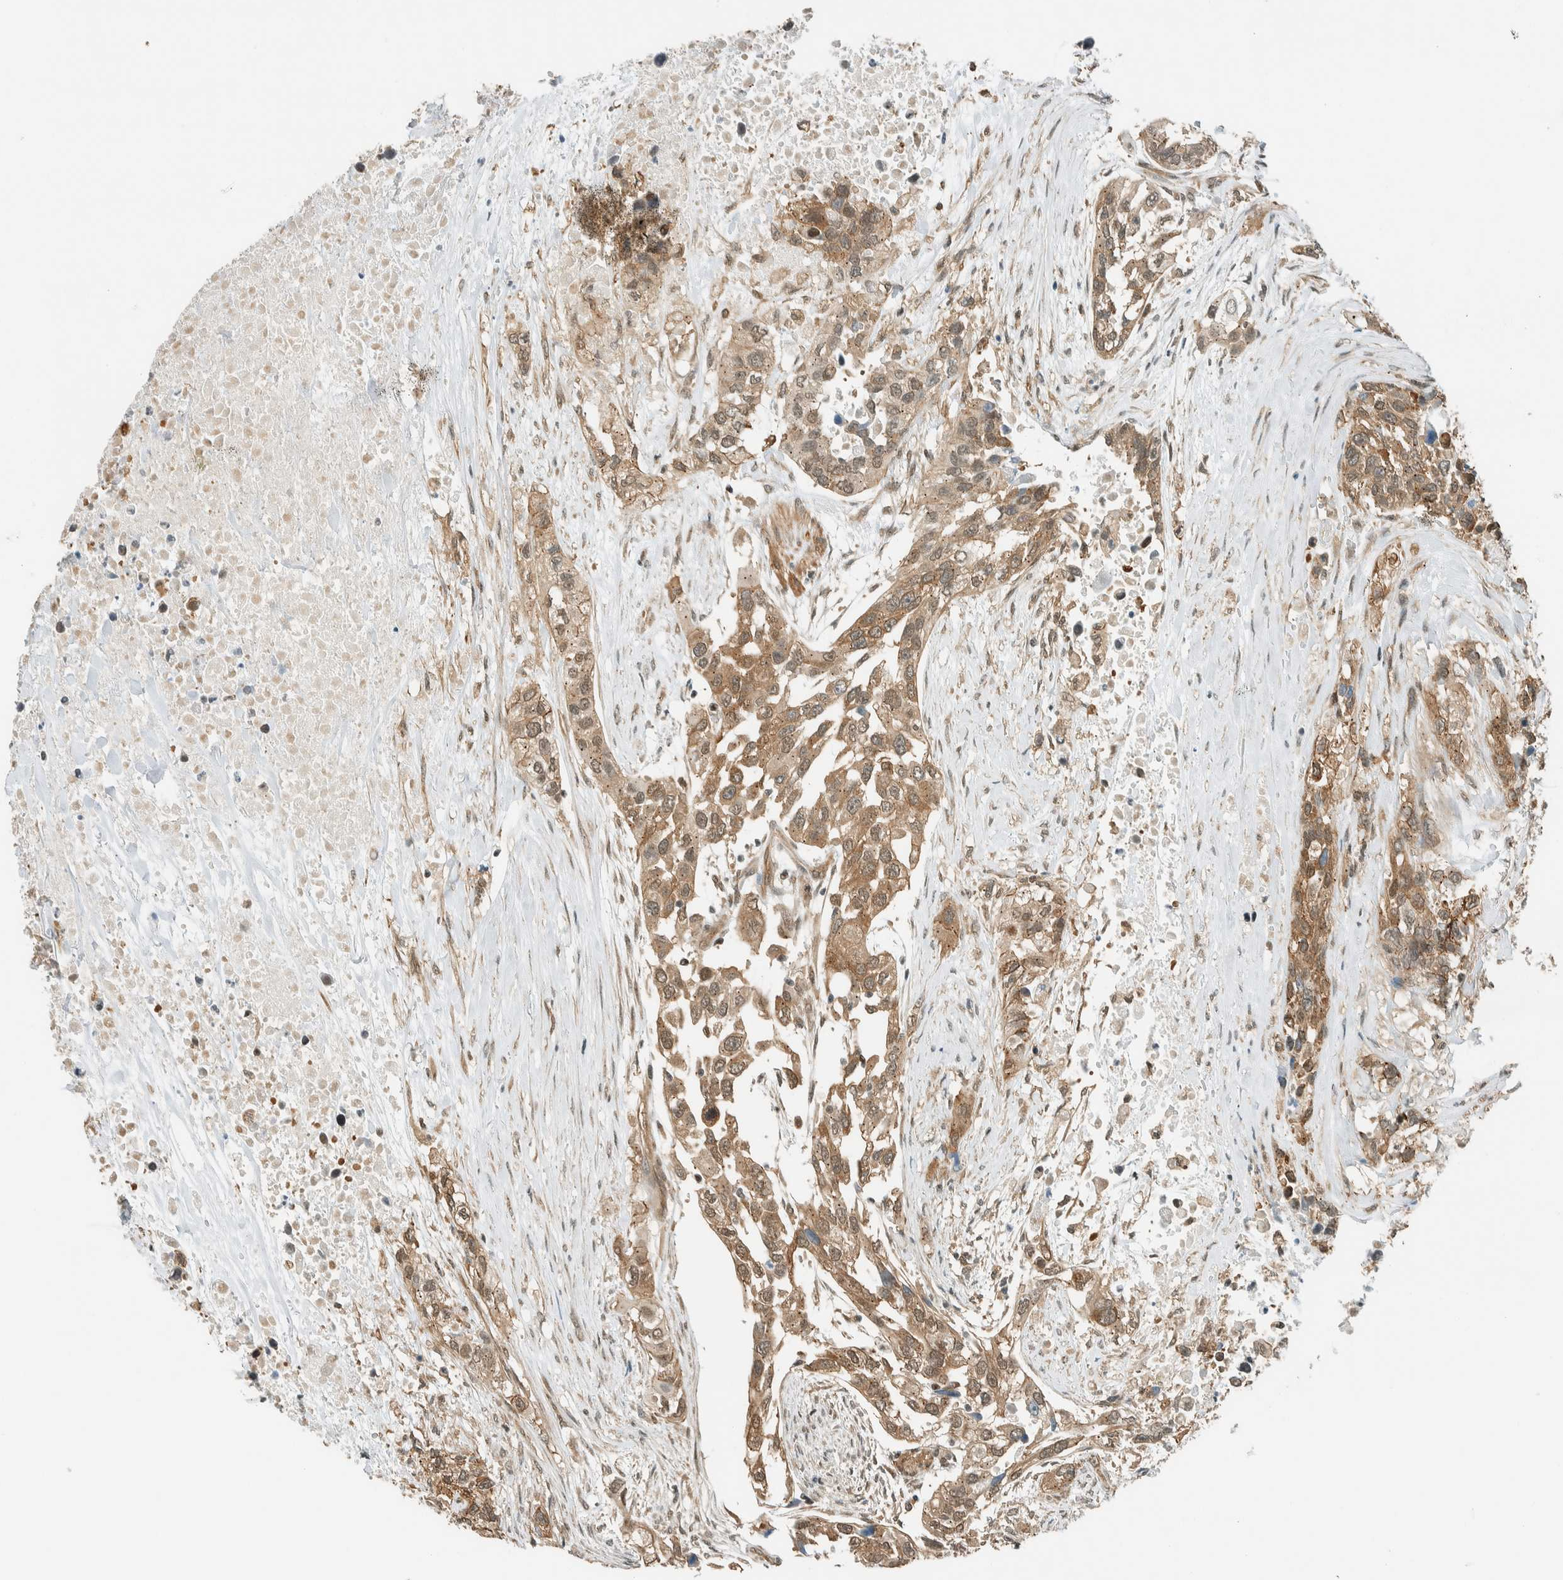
{"staining": {"intensity": "moderate", "quantity": ">75%", "location": "cytoplasmic/membranous,nuclear"}, "tissue": "urothelial cancer", "cell_type": "Tumor cells", "image_type": "cancer", "snomed": [{"axis": "morphology", "description": "Urothelial carcinoma, High grade"}, {"axis": "topography", "description": "Urinary bladder"}], "caption": "Protein expression by IHC reveals moderate cytoplasmic/membranous and nuclear staining in about >75% of tumor cells in high-grade urothelial carcinoma.", "gene": "NIBAN2", "patient": {"sex": "female", "age": 80}}